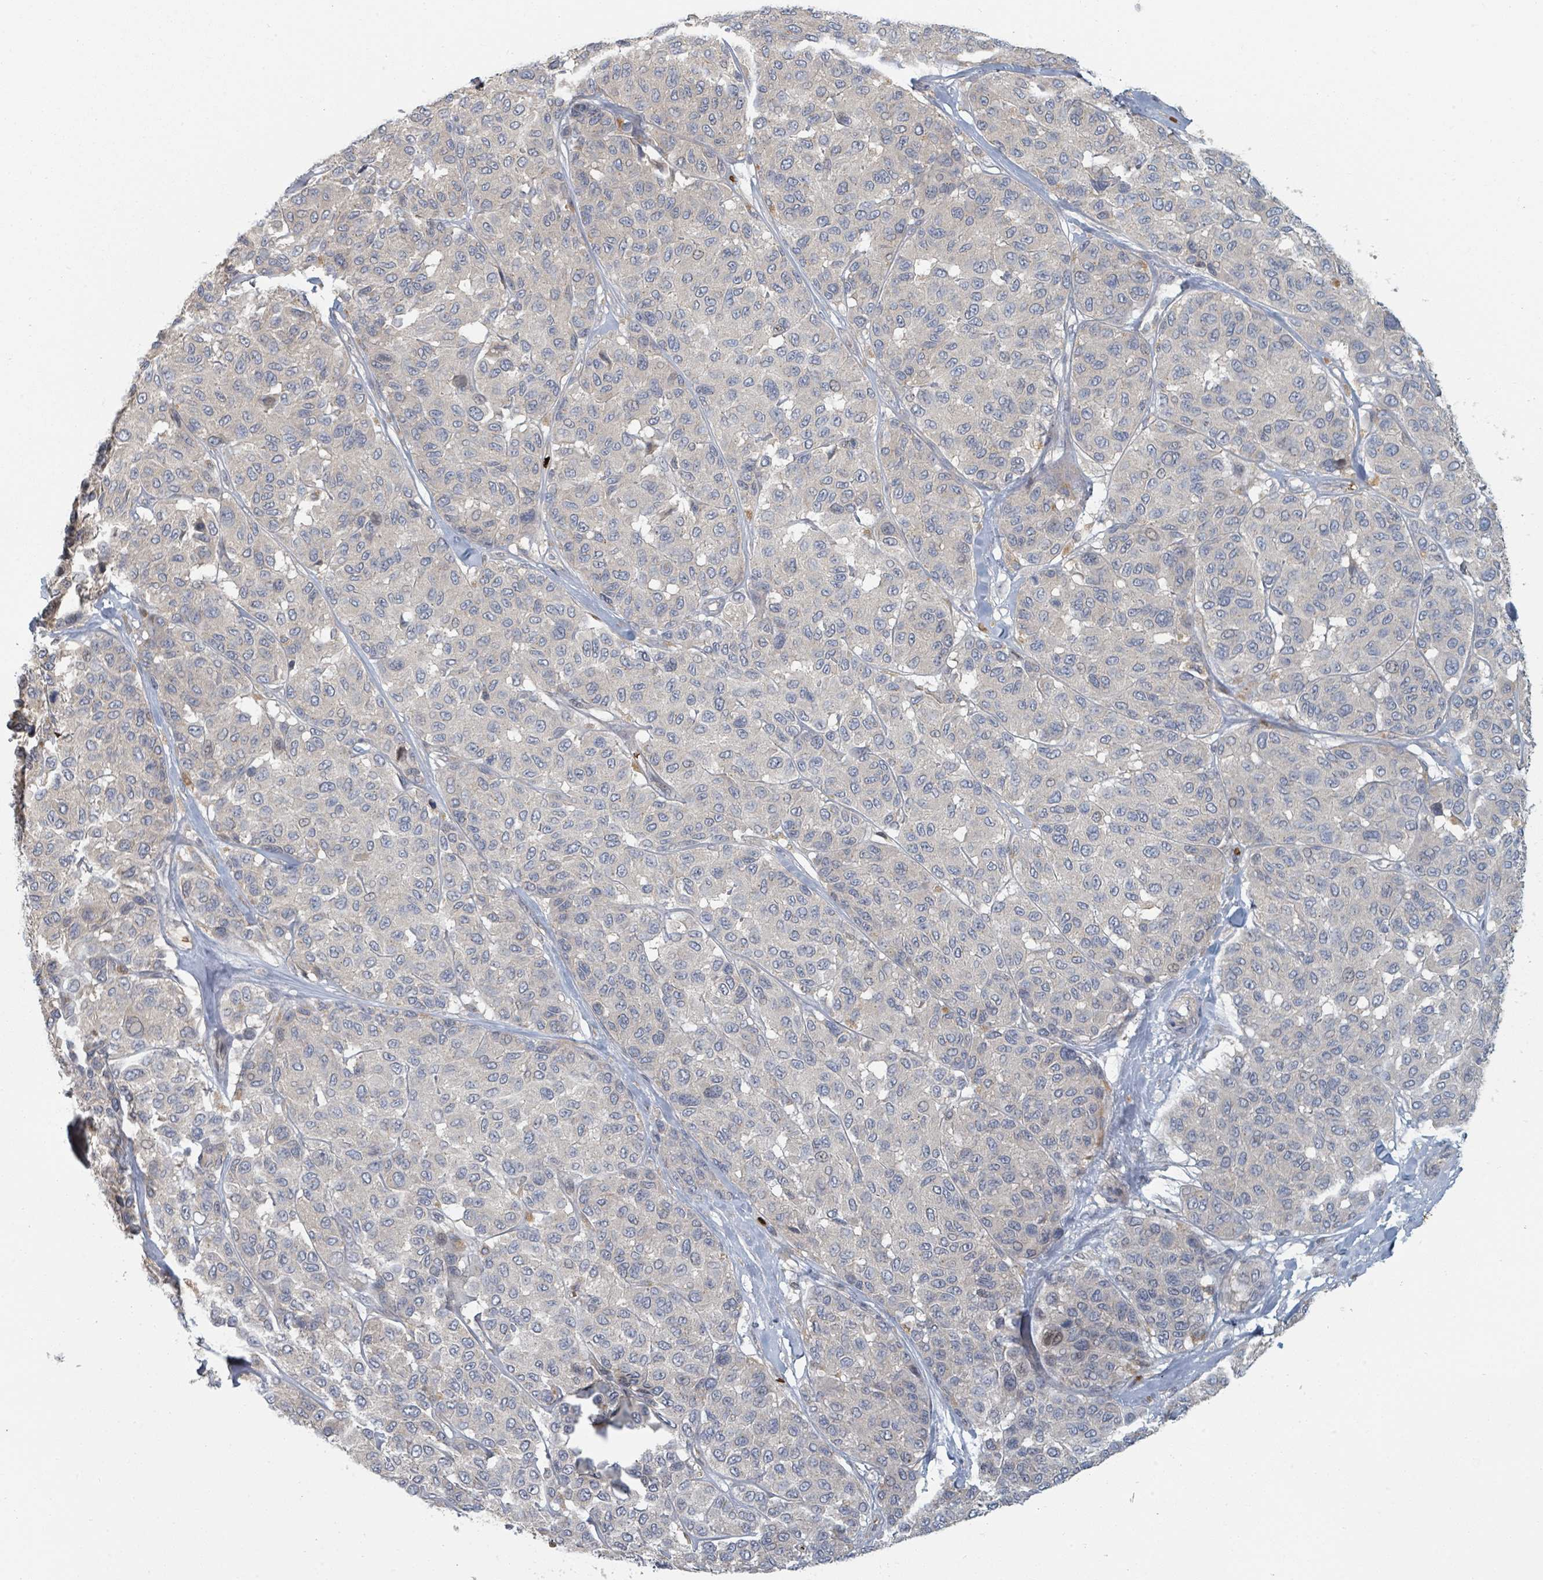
{"staining": {"intensity": "negative", "quantity": "none", "location": "none"}, "tissue": "melanoma", "cell_type": "Tumor cells", "image_type": "cancer", "snomed": [{"axis": "morphology", "description": "Malignant melanoma, NOS"}, {"axis": "topography", "description": "Skin"}], "caption": "The image shows no significant positivity in tumor cells of malignant melanoma. (DAB (3,3'-diaminobenzidine) IHC, high magnification).", "gene": "TRPC4AP", "patient": {"sex": "female", "age": 66}}